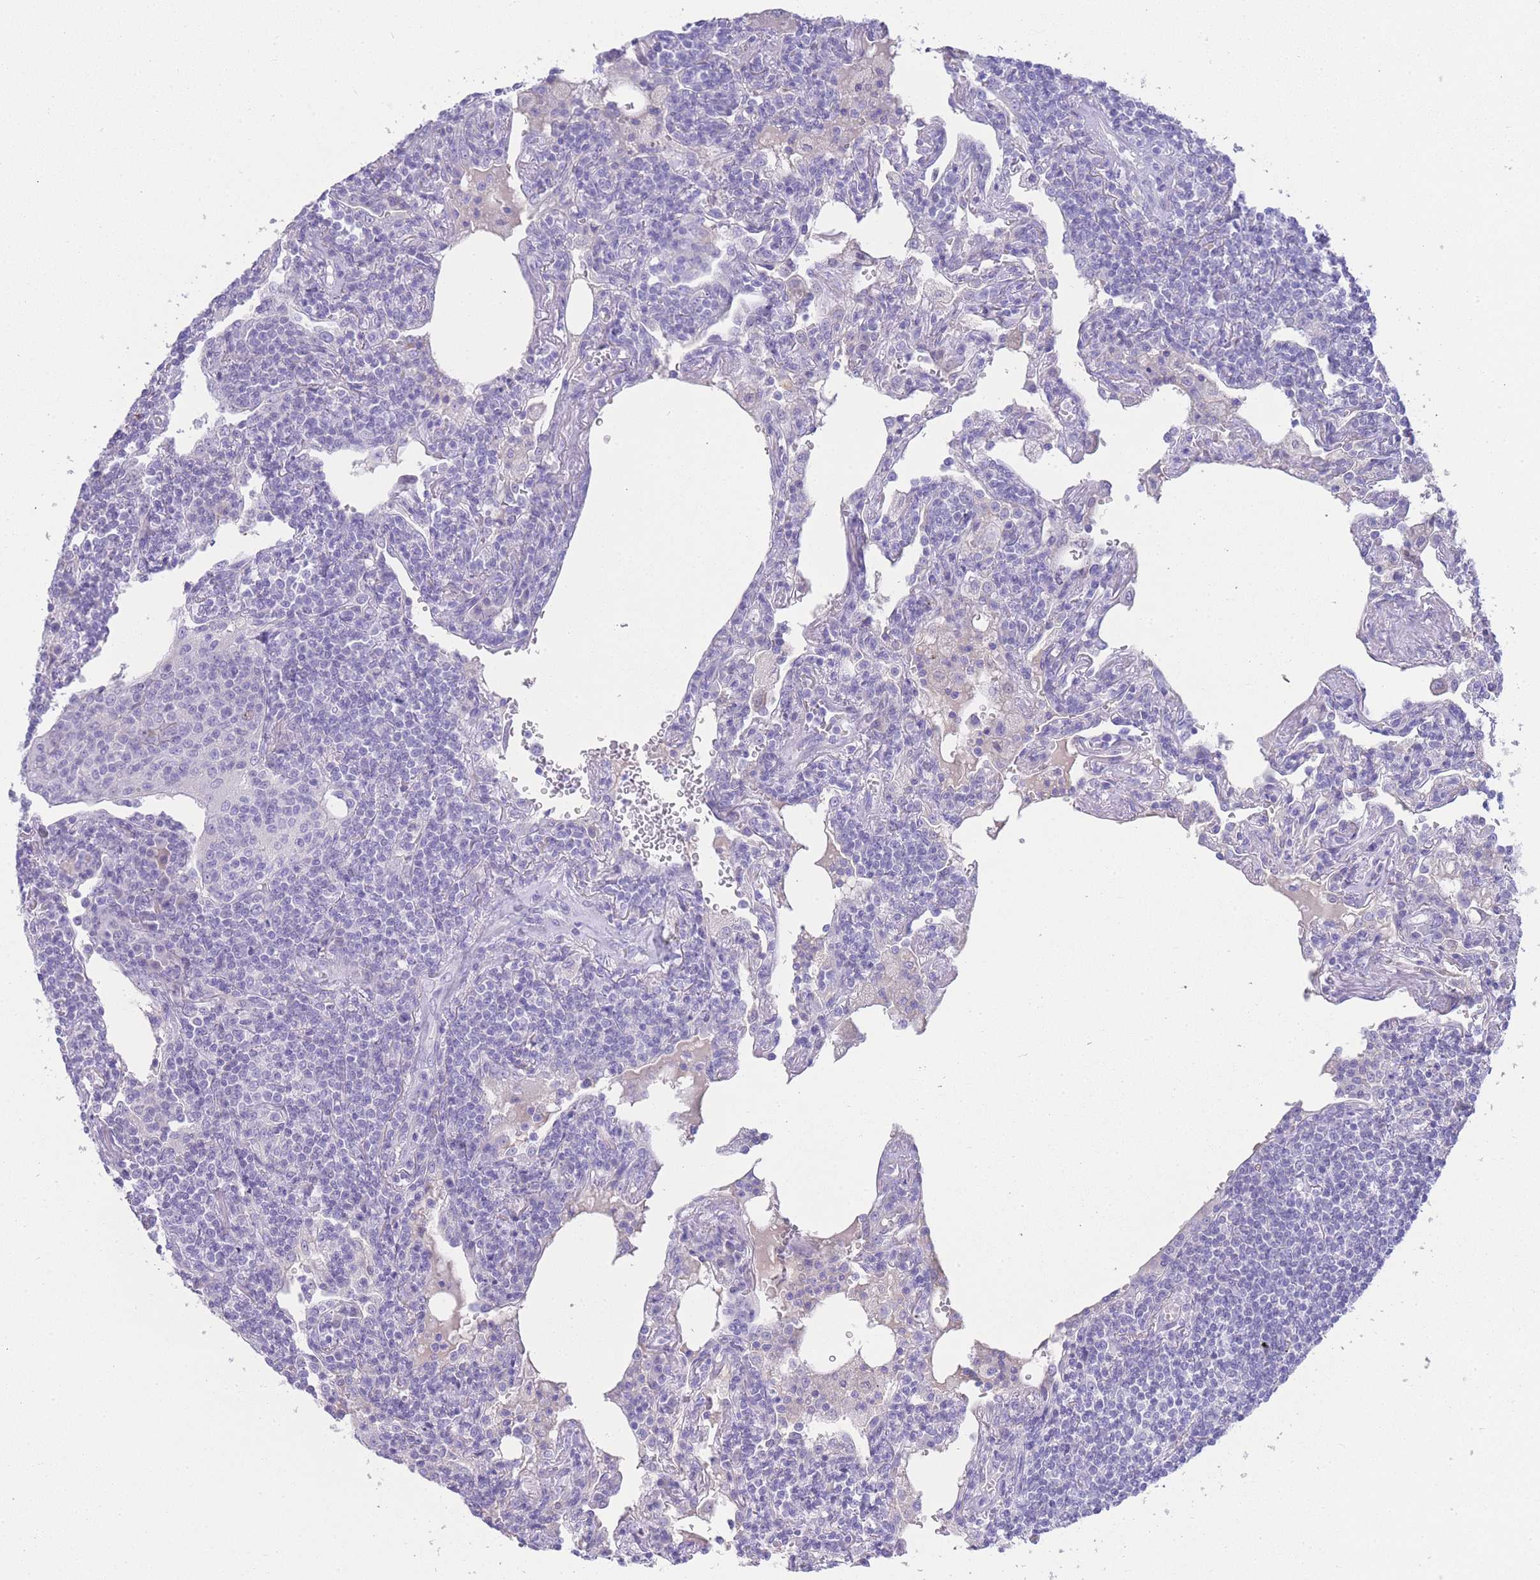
{"staining": {"intensity": "negative", "quantity": "none", "location": "none"}, "tissue": "lymphoma", "cell_type": "Tumor cells", "image_type": "cancer", "snomed": [{"axis": "morphology", "description": "Malignant lymphoma, non-Hodgkin's type, Low grade"}, {"axis": "topography", "description": "Lung"}], "caption": "IHC of lymphoma demonstrates no positivity in tumor cells. The staining was performed using DAB to visualize the protein expression in brown, while the nuclei were stained in blue with hematoxylin (Magnification: 20x).", "gene": "LRRC37A", "patient": {"sex": "female", "age": 71}}